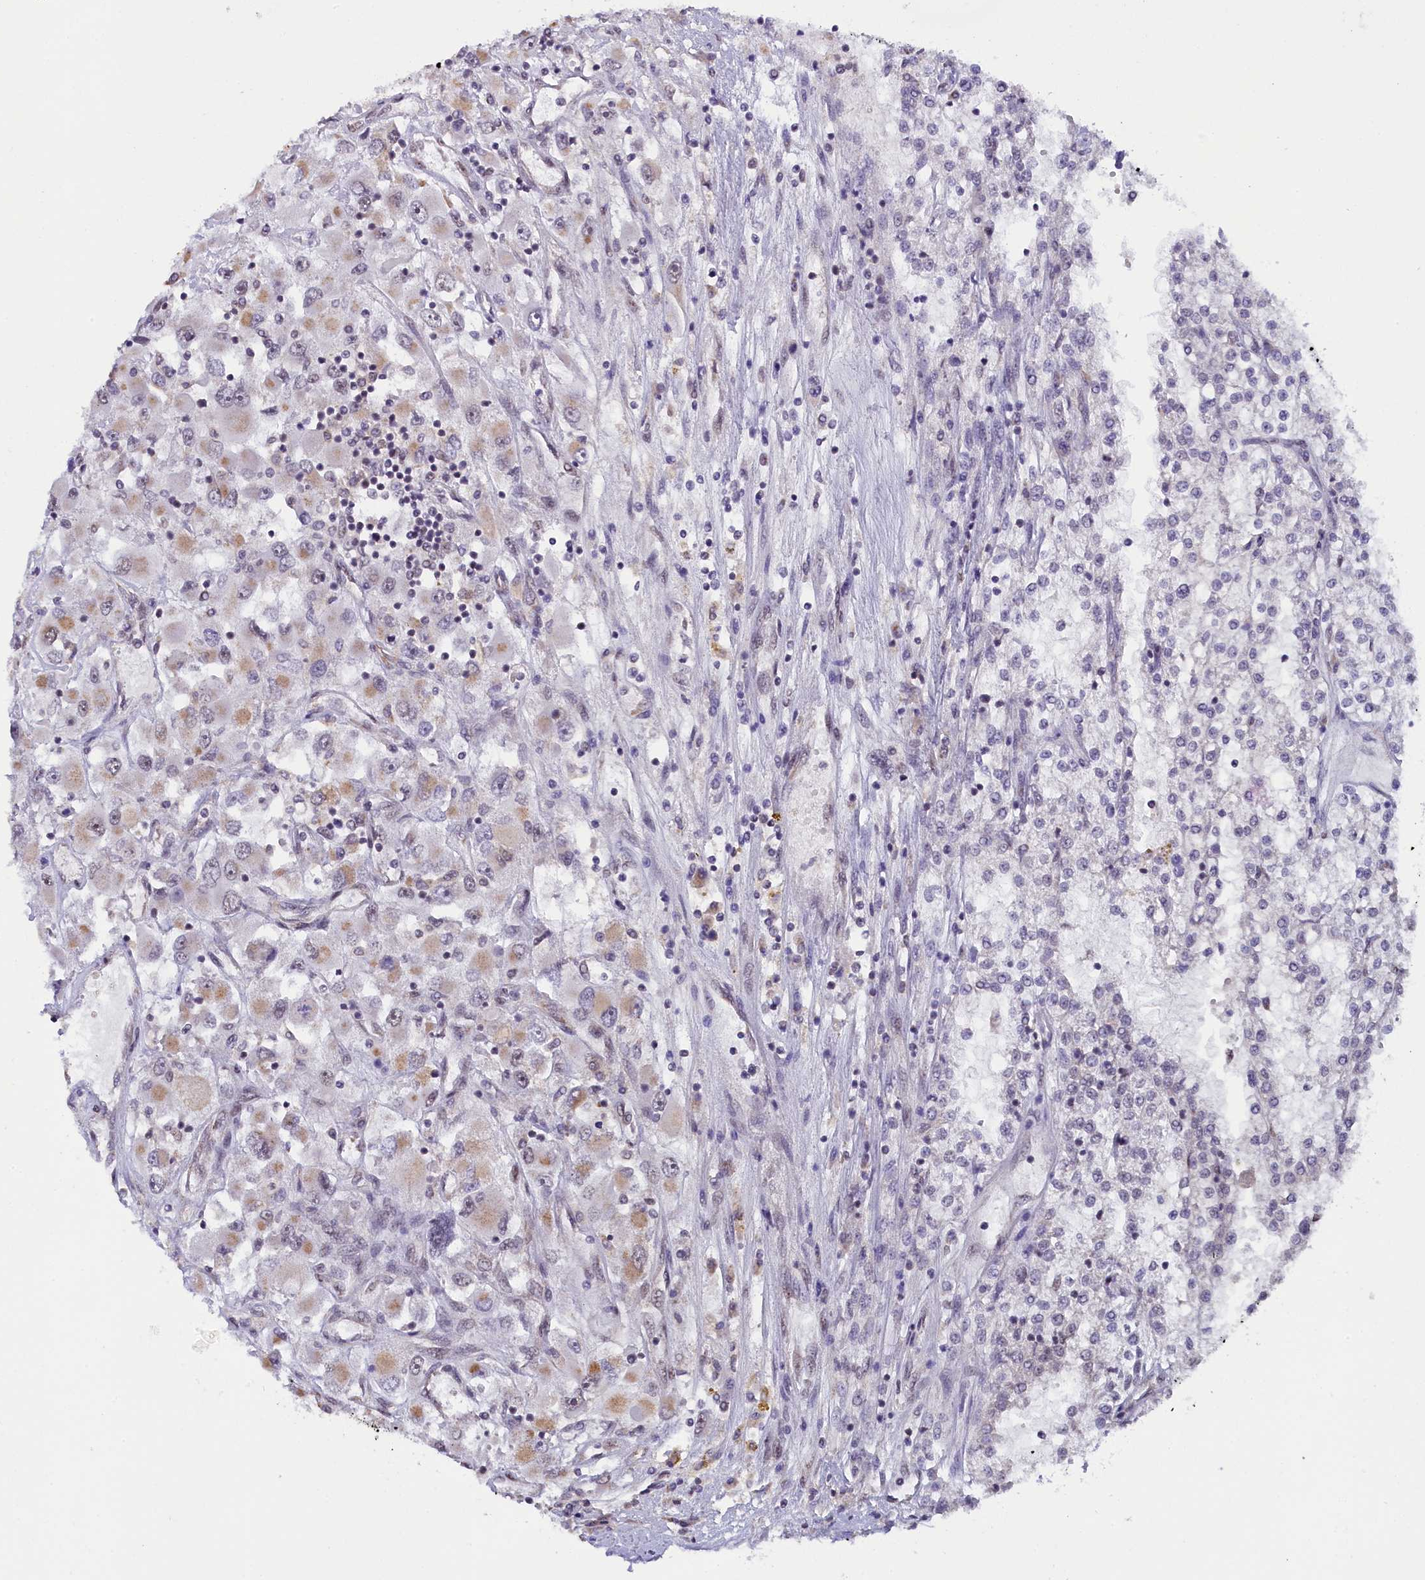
{"staining": {"intensity": "moderate", "quantity": "<25%", "location": "cytoplasmic/membranous"}, "tissue": "renal cancer", "cell_type": "Tumor cells", "image_type": "cancer", "snomed": [{"axis": "morphology", "description": "Adenocarcinoma, NOS"}, {"axis": "topography", "description": "Kidney"}], "caption": "Tumor cells show low levels of moderate cytoplasmic/membranous expression in approximately <25% of cells in adenocarcinoma (renal).", "gene": "NCBP1", "patient": {"sex": "female", "age": 52}}